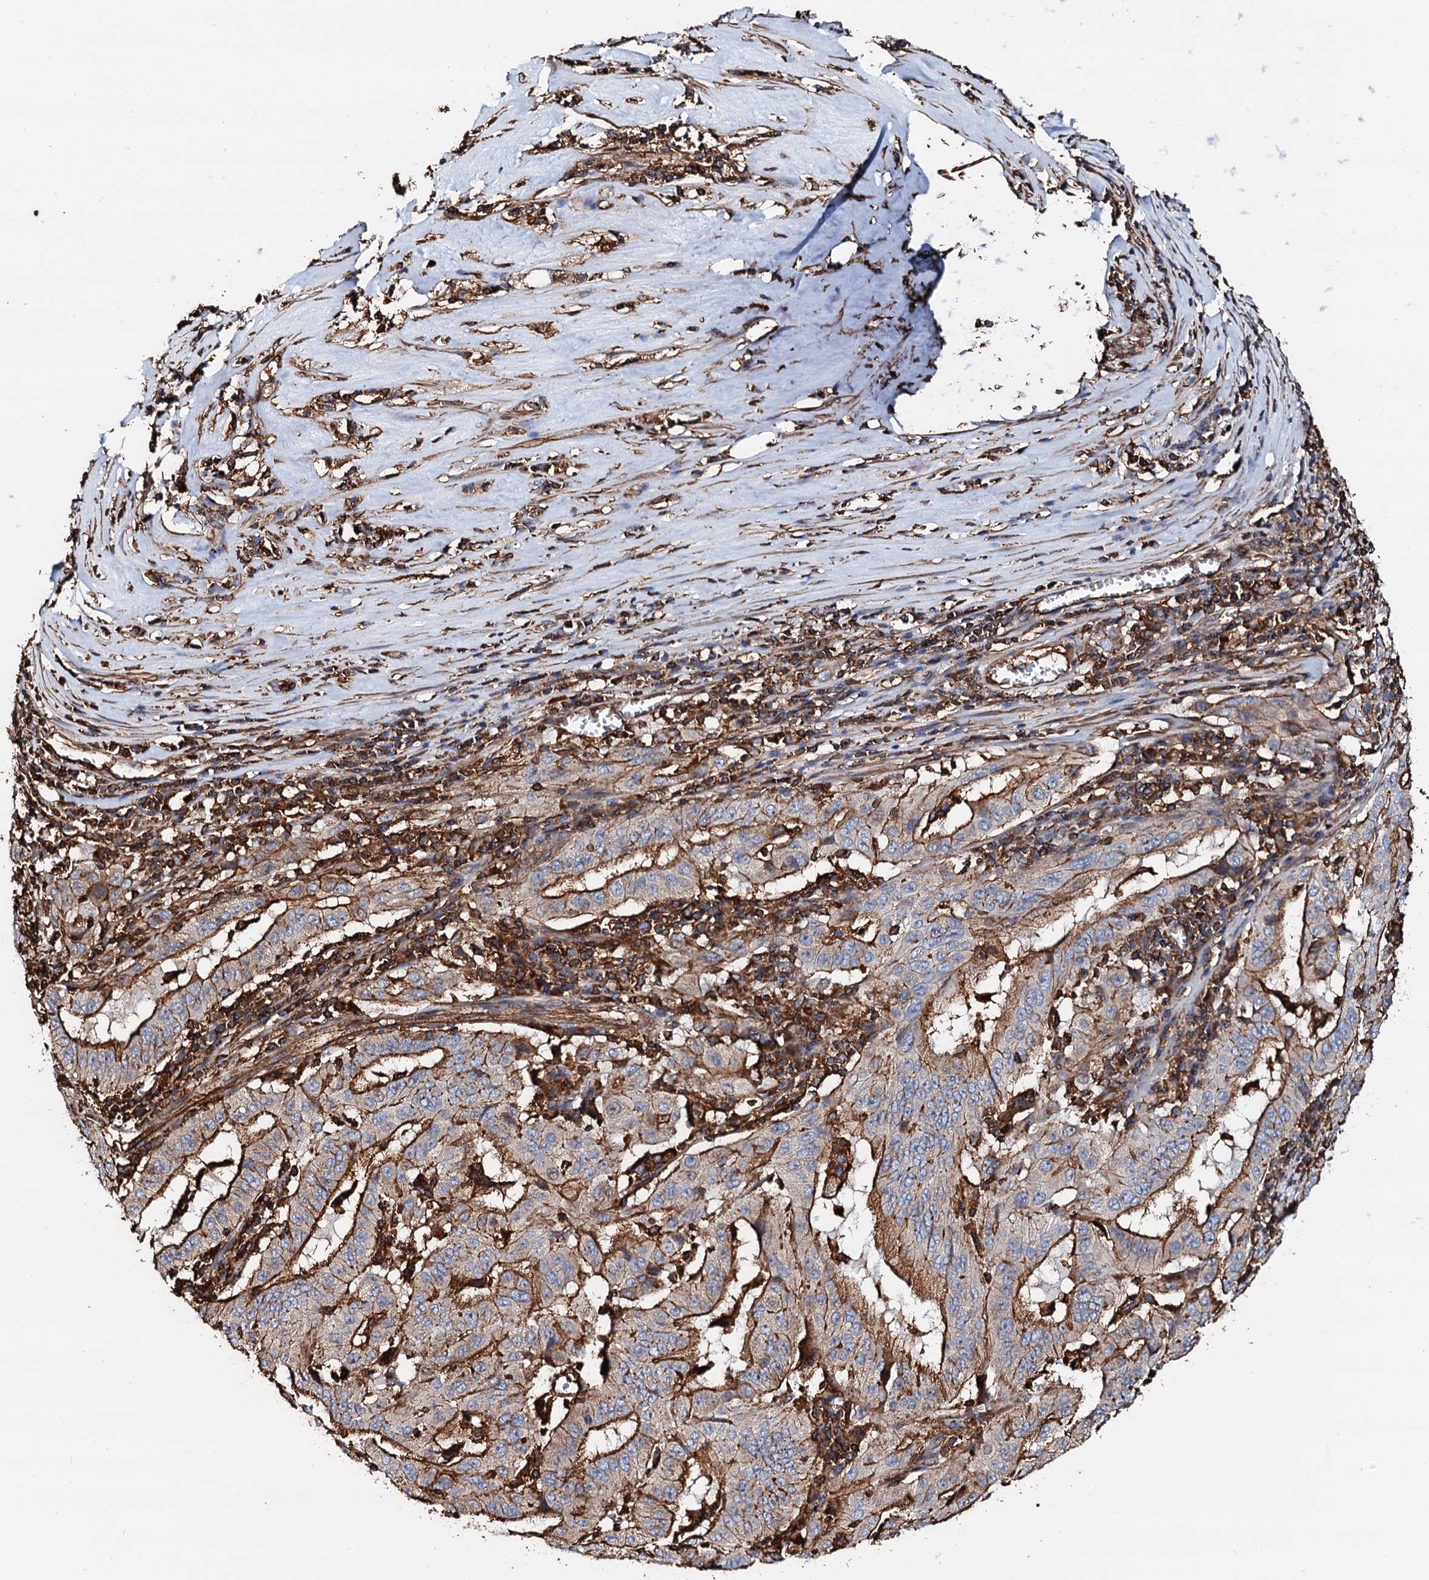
{"staining": {"intensity": "moderate", "quantity": ">75%", "location": "cytoplasmic/membranous"}, "tissue": "pancreatic cancer", "cell_type": "Tumor cells", "image_type": "cancer", "snomed": [{"axis": "morphology", "description": "Adenocarcinoma, NOS"}, {"axis": "topography", "description": "Pancreas"}], "caption": "Human adenocarcinoma (pancreatic) stained with a brown dye exhibits moderate cytoplasmic/membranous positive expression in approximately >75% of tumor cells.", "gene": "INTS10", "patient": {"sex": "male", "age": 63}}